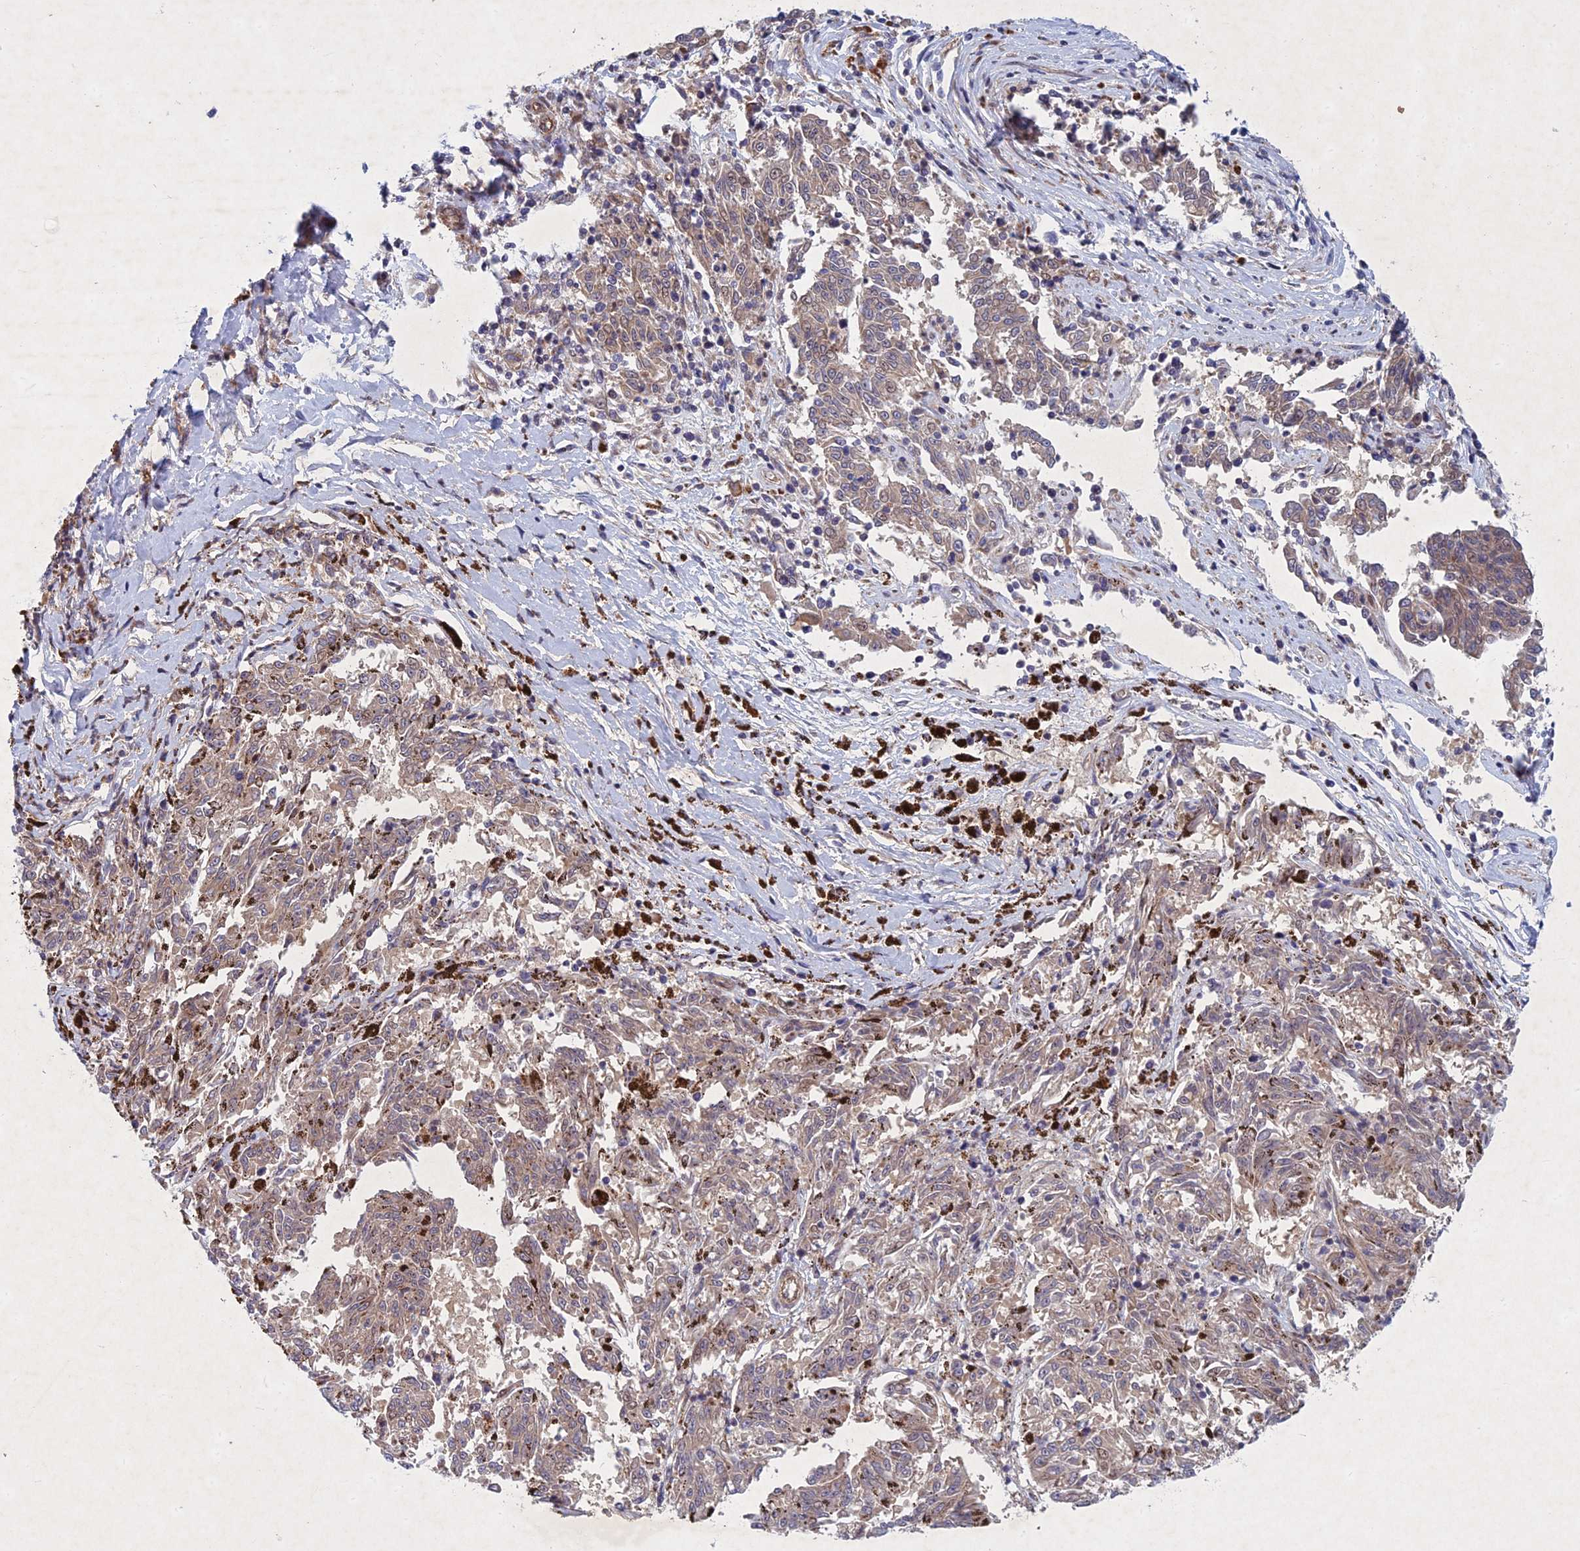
{"staining": {"intensity": "weak", "quantity": "<25%", "location": "cytoplasmic/membranous"}, "tissue": "melanoma", "cell_type": "Tumor cells", "image_type": "cancer", "snomed": [{"axis": "morphology", "description": "Malignant melanoma, NOS"}, {"axis": "topography", "description": "Skin"}], "caption": "This image is of melanoma stained with immunohistochemistry (IHC) to label a protein in brown with the nuclei are counter-stained blue. There is no expression in tumor cells.", "gene": "PTHLH", "patient": {"sex": "female", "age": 72}}